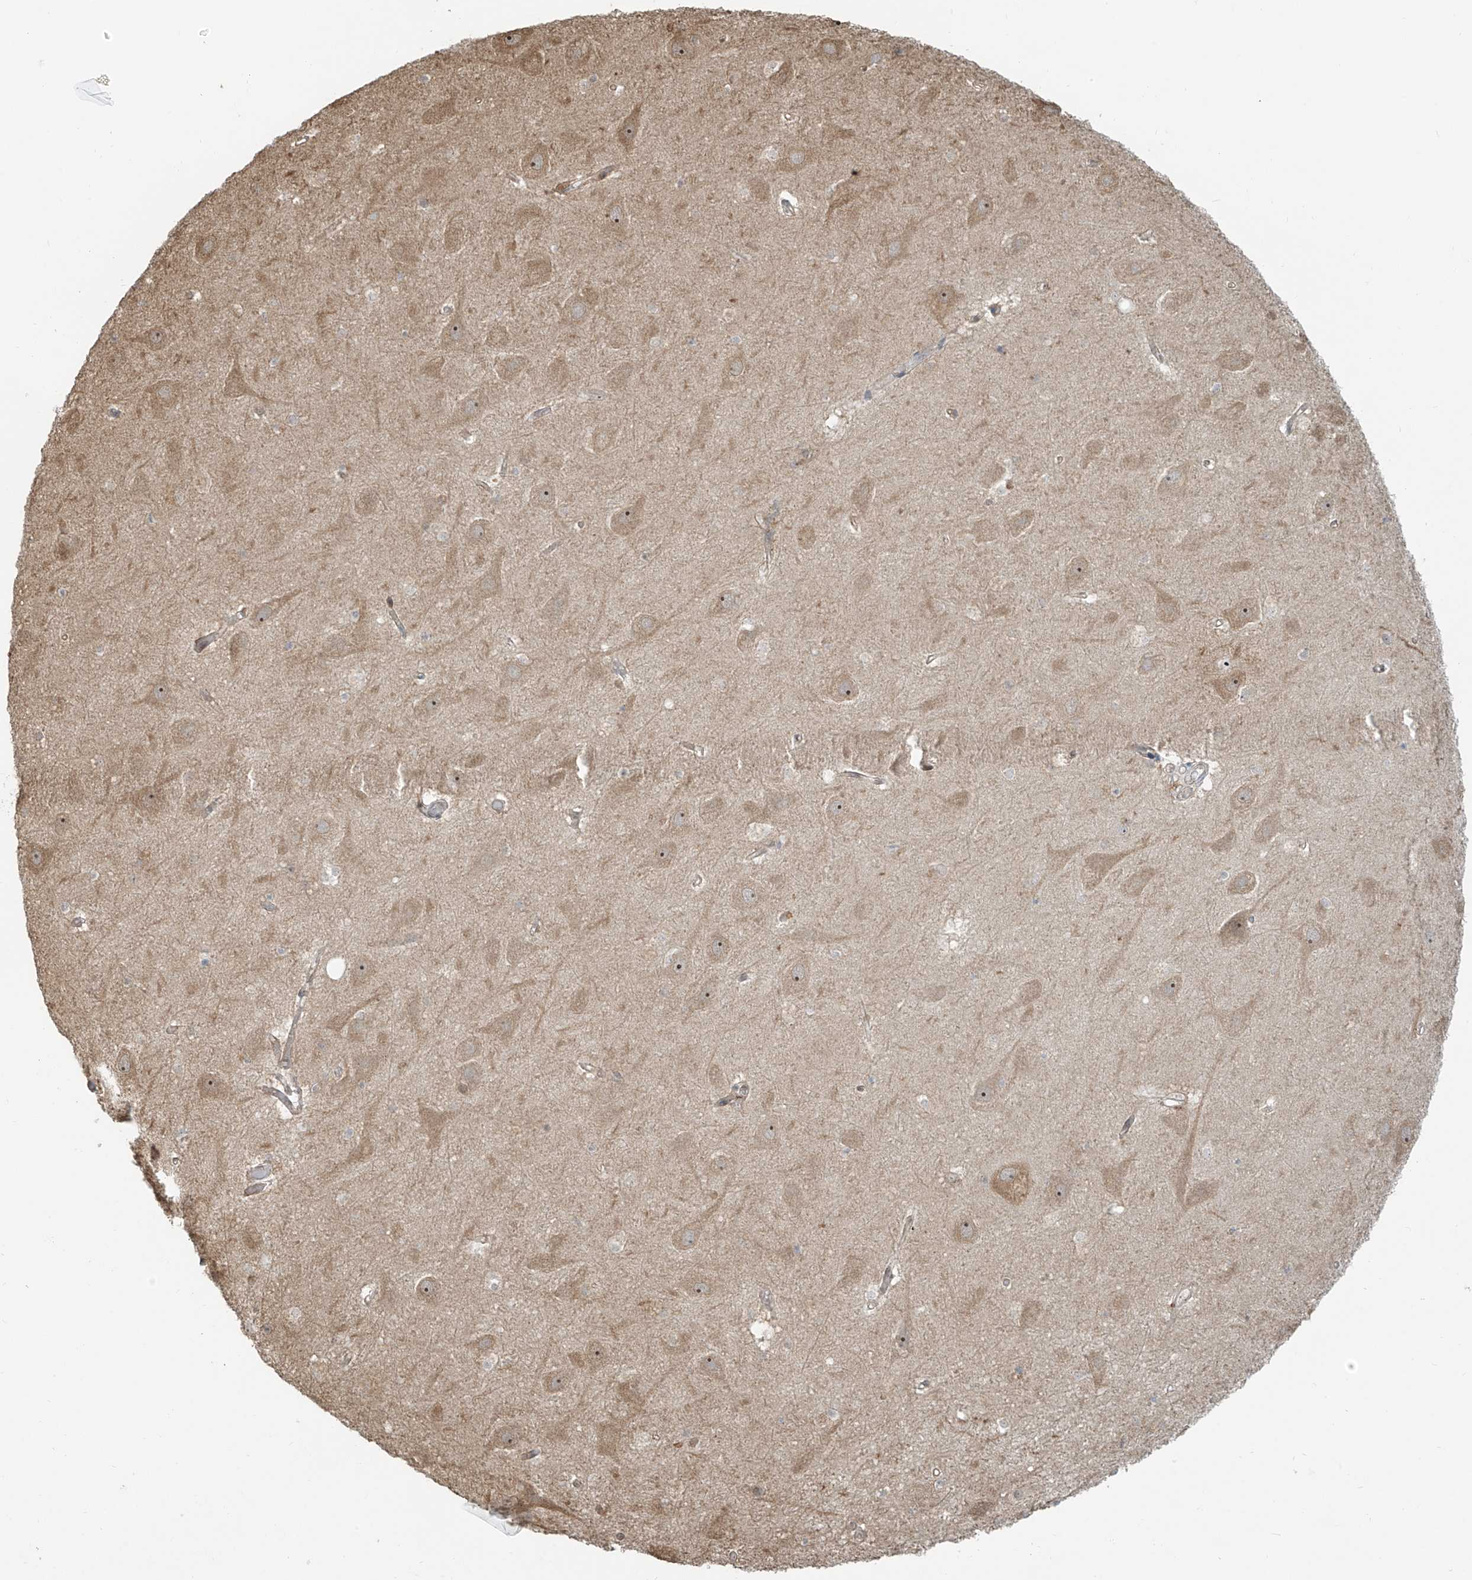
{"staining": {"intensity": "negative", "quantity": "none", "location": "none"}, "tissue": "hippocampus", "cell_type": "Glial cells", "image_type": "normal", "snomed": [{"axis": "morphology", "description": "Normal tissue, NOS"}, {"axis": "topography", "description": "Hippocampus"}], "caption": "Immunohistochemistry (IHC) of normal hippocampus exhibits no expression in glial cells.", "gene": "VMP1", "patient": {"sex": "female", "age": 52}}